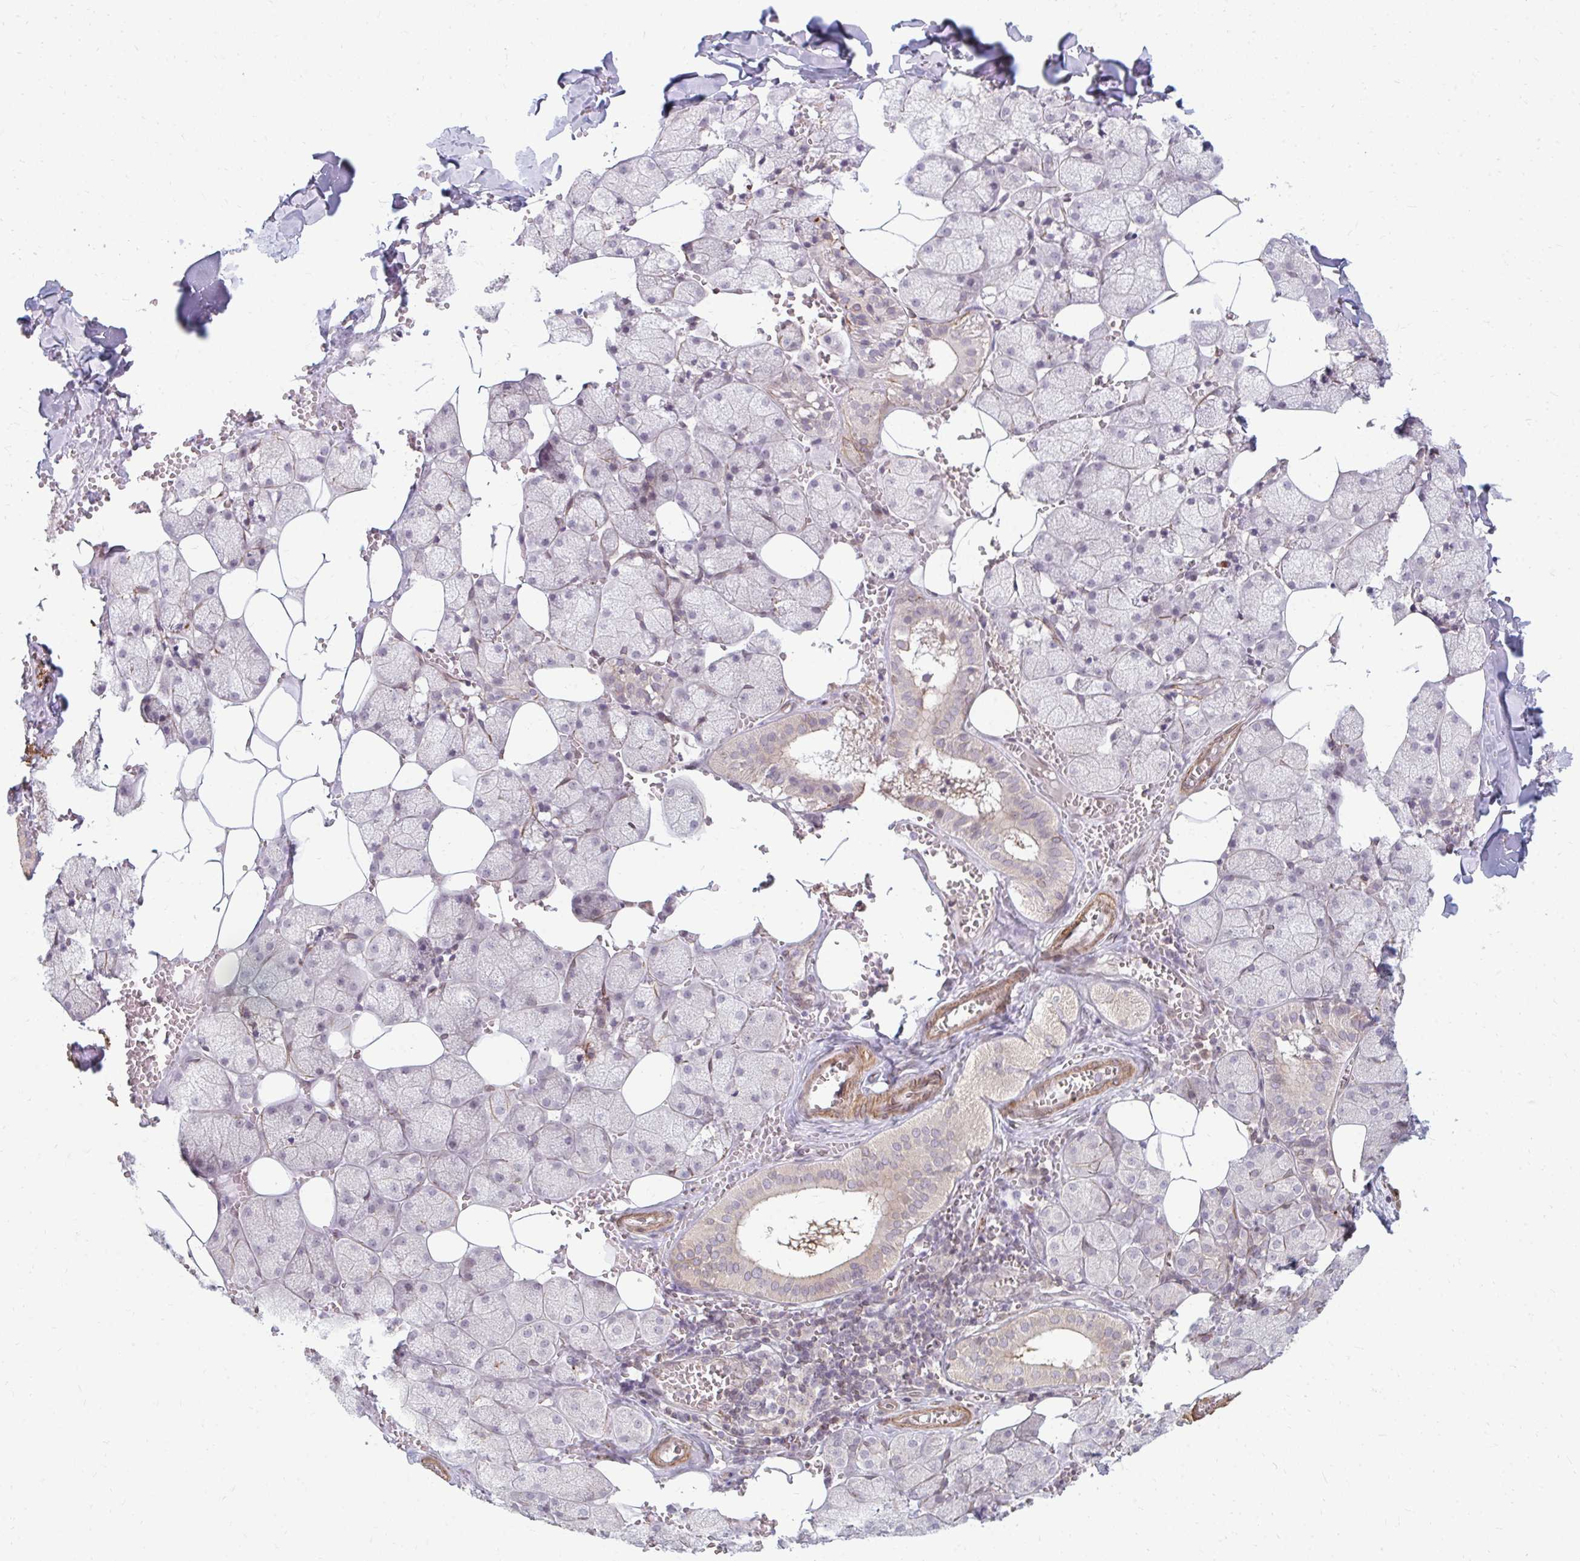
{"staining": {"intensity": "weak", "quantity": "25%-75%", "location": "cytoplasmic/membranous"}, "tissue": "salivary gland", "cell_type": "Glandular cells", "image_type": "normal", "snomed": [{"axis": "morphology", "description": "Normal tissue, NOS"}, {"axis": "topography", "description": "Salivary gland"}, {"axis": "topography", "description": "Peripheral nerve tissue"}], "caption": "An immunohistochemistry (IHC) histopathology image of unremarkable tissue is shown. Protein staining in brown highlights weak cytoplasmic/membranous positivity in salivary gland within glandular cells. The protein is shown in brown color, while the nuclei are stained blue.", "gene": "GPC5", "patient": {"sex": "male", "age": 38}}